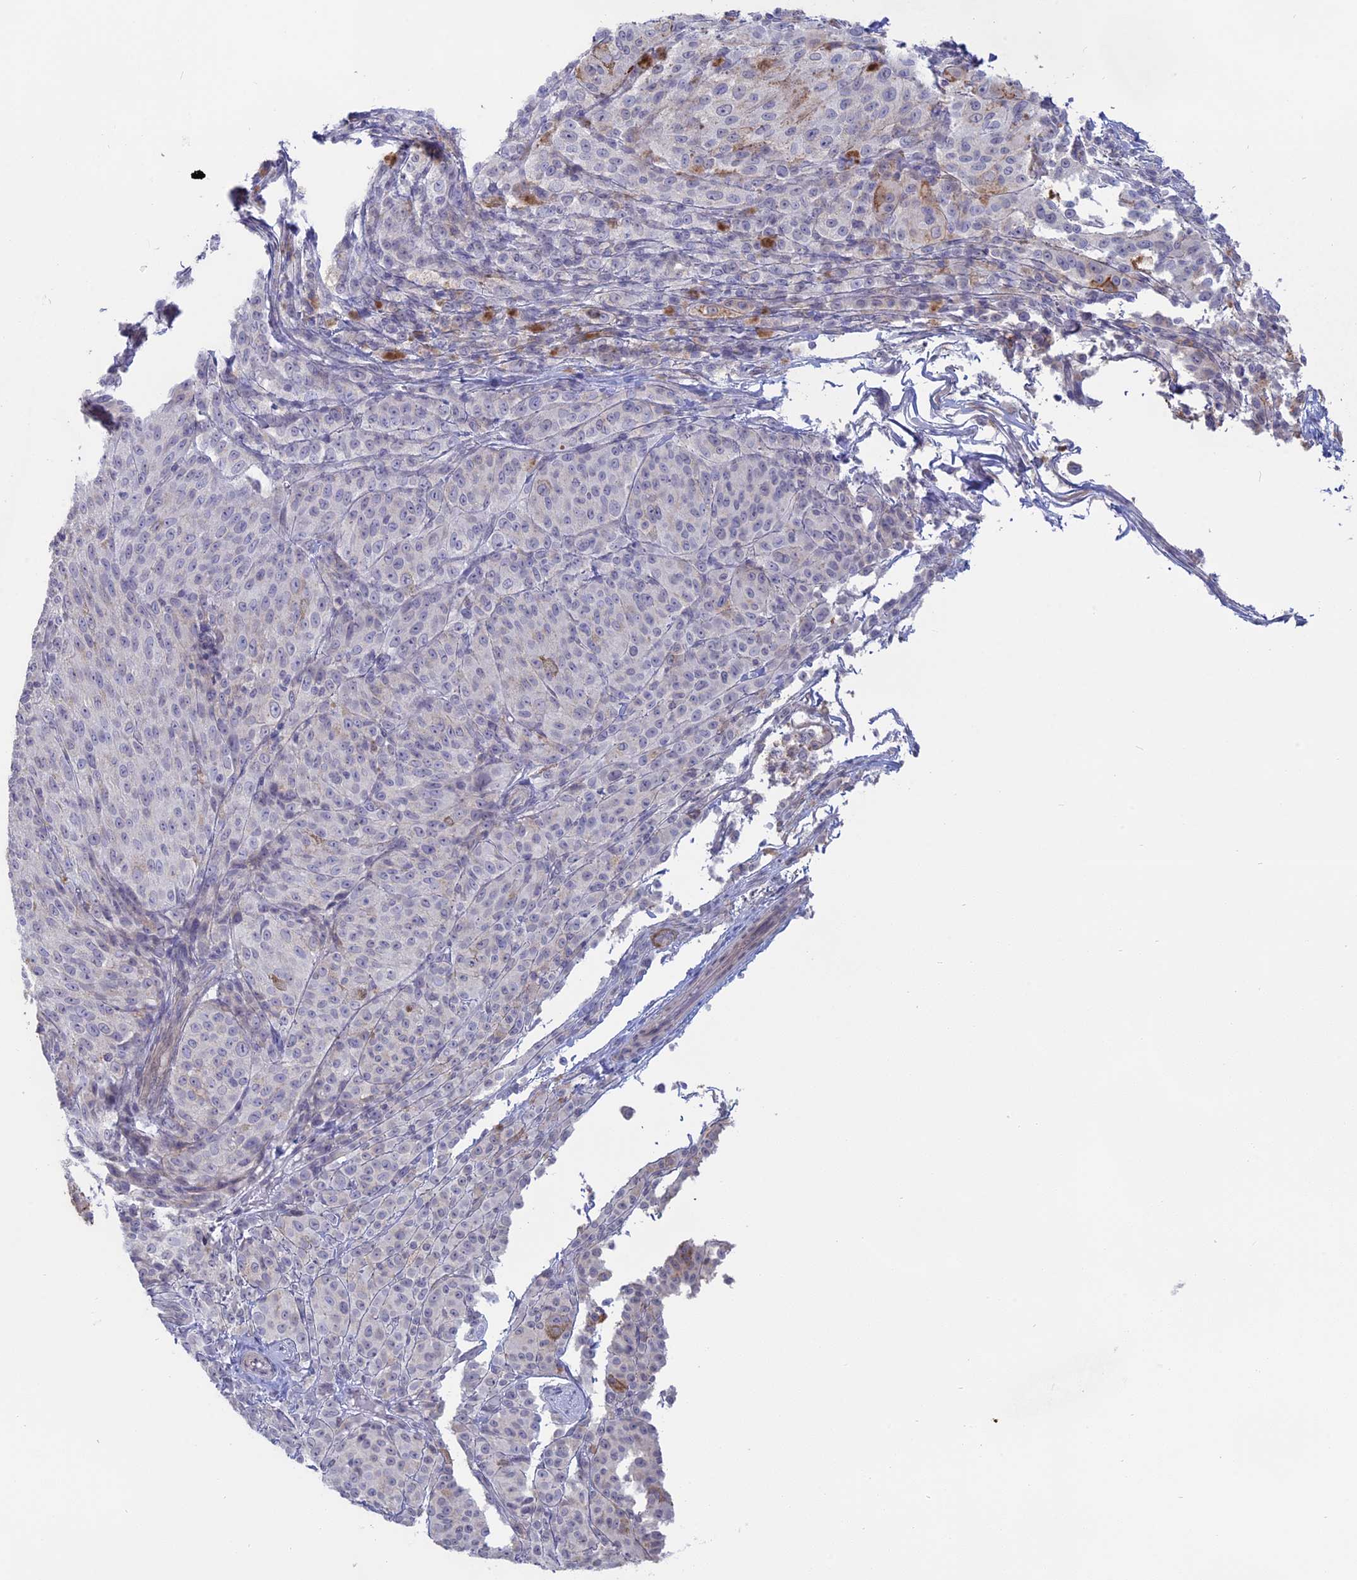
{"staining": {"intensity": "negative", "quantity": "none", "location": "none"}, "tissue": "melanoma", "cell_type": "Tumor cells", "image_type": "cancer", "snomed": [{"axis": "morphology", "description": "Malignant melanoma, NOS"}, {"axis": "topography", "description": "Skin"}], "caption": "An IHC photomicrograph of melanoma is shown. There is no staining in tumor cells of melanoma. (DAB (3,3'-diaminobenzidine) immunohistochemistry (IHC), high magnification).", "gene": "MYO5B", "patient": {"sex": "female", "age": 52}}